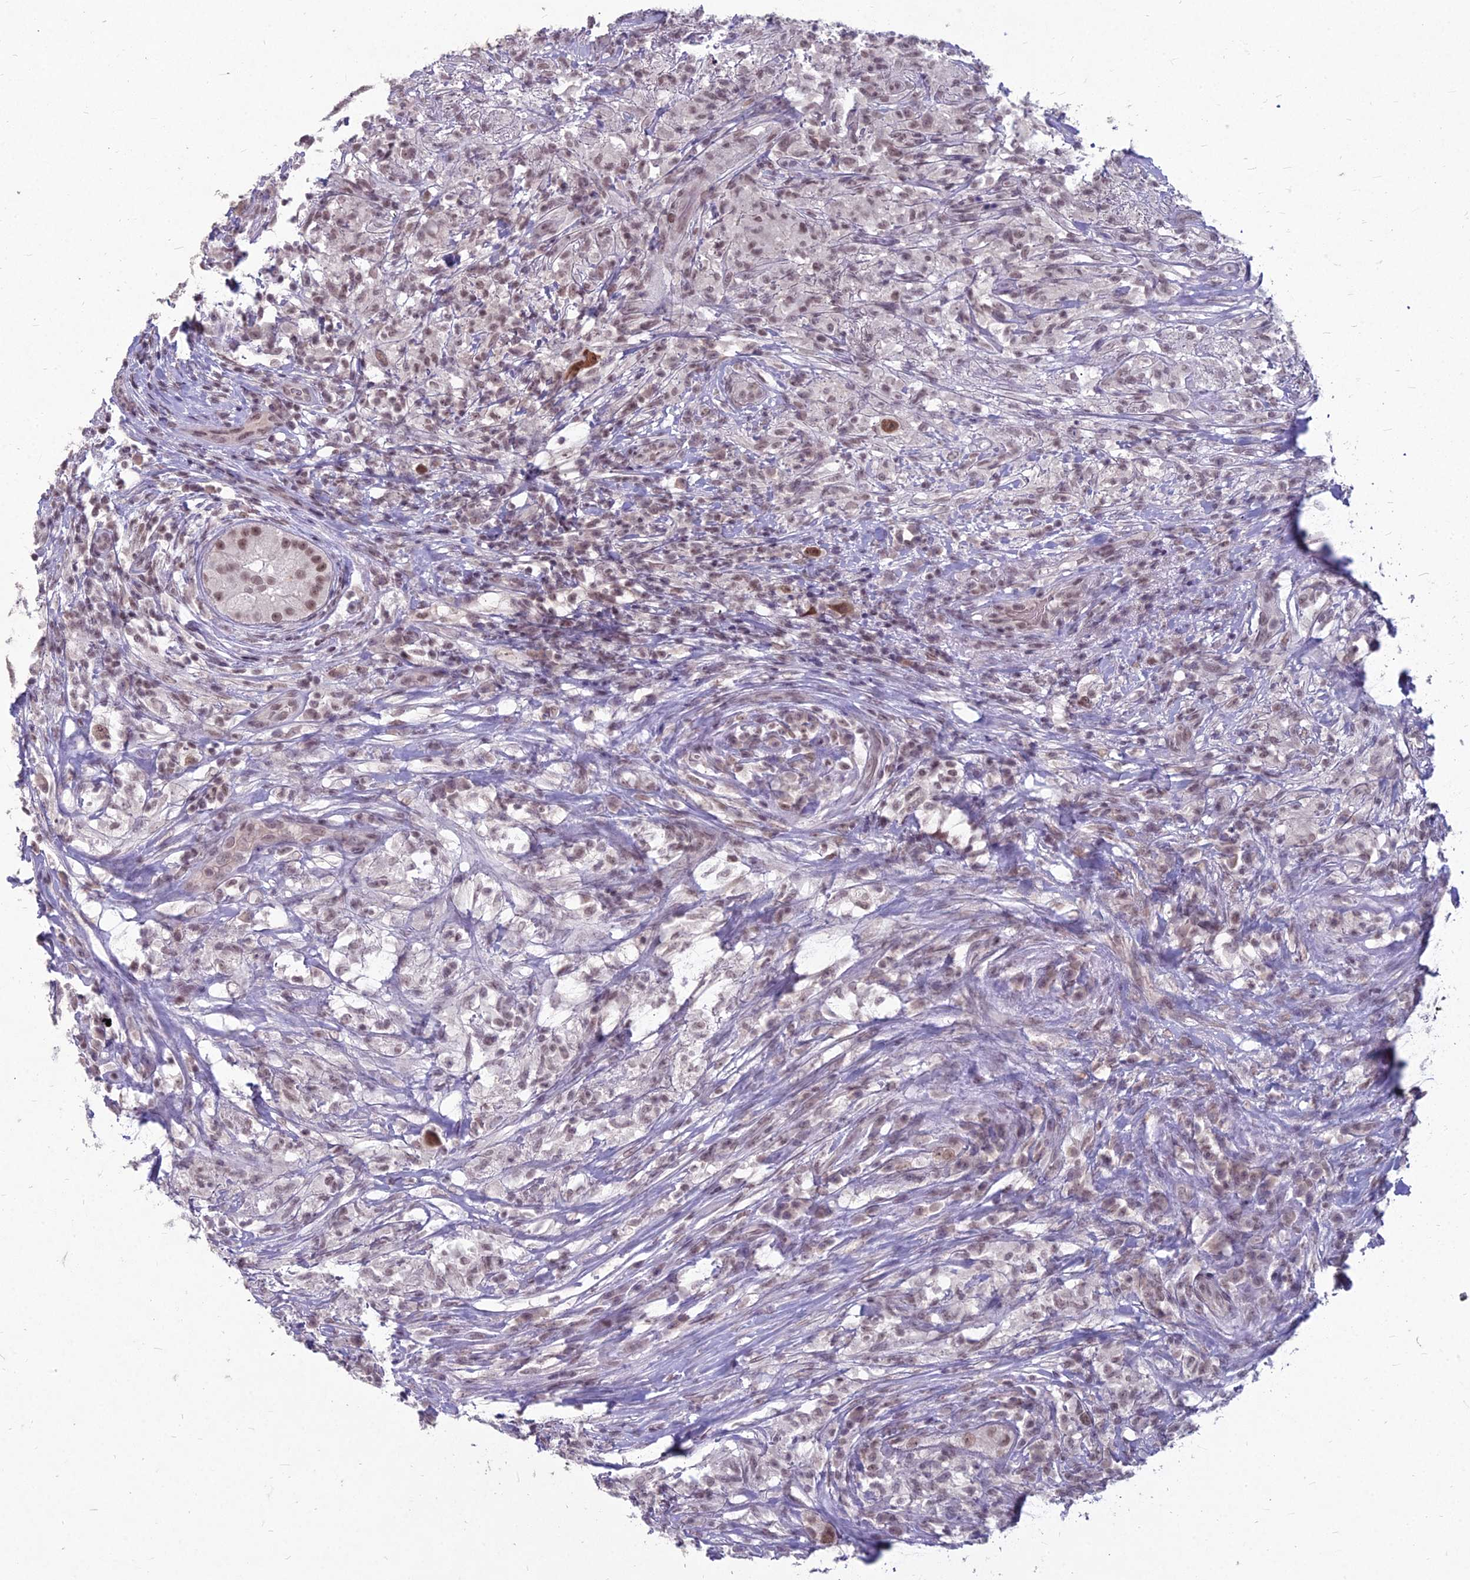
{"staining": {"intensity": "moderate", "quantity": ">75%", "location": "nuclear"}, "tissue": "testis cancer", "cell_type": "Tumor cells", "image_type": "cancer", "snomed": [{"axis": "morphology", "description": "Seminoma, NOS"}, {"axis": "topography", "description": "Testis"}], "caption": "This is an image of immunohistochemistry (IHC) staining of testis cancer, which shows moderate expression in the nuclear of tumor cells.", "gene": "KAT7", "patient": {"sex": "male", "age": 49}}